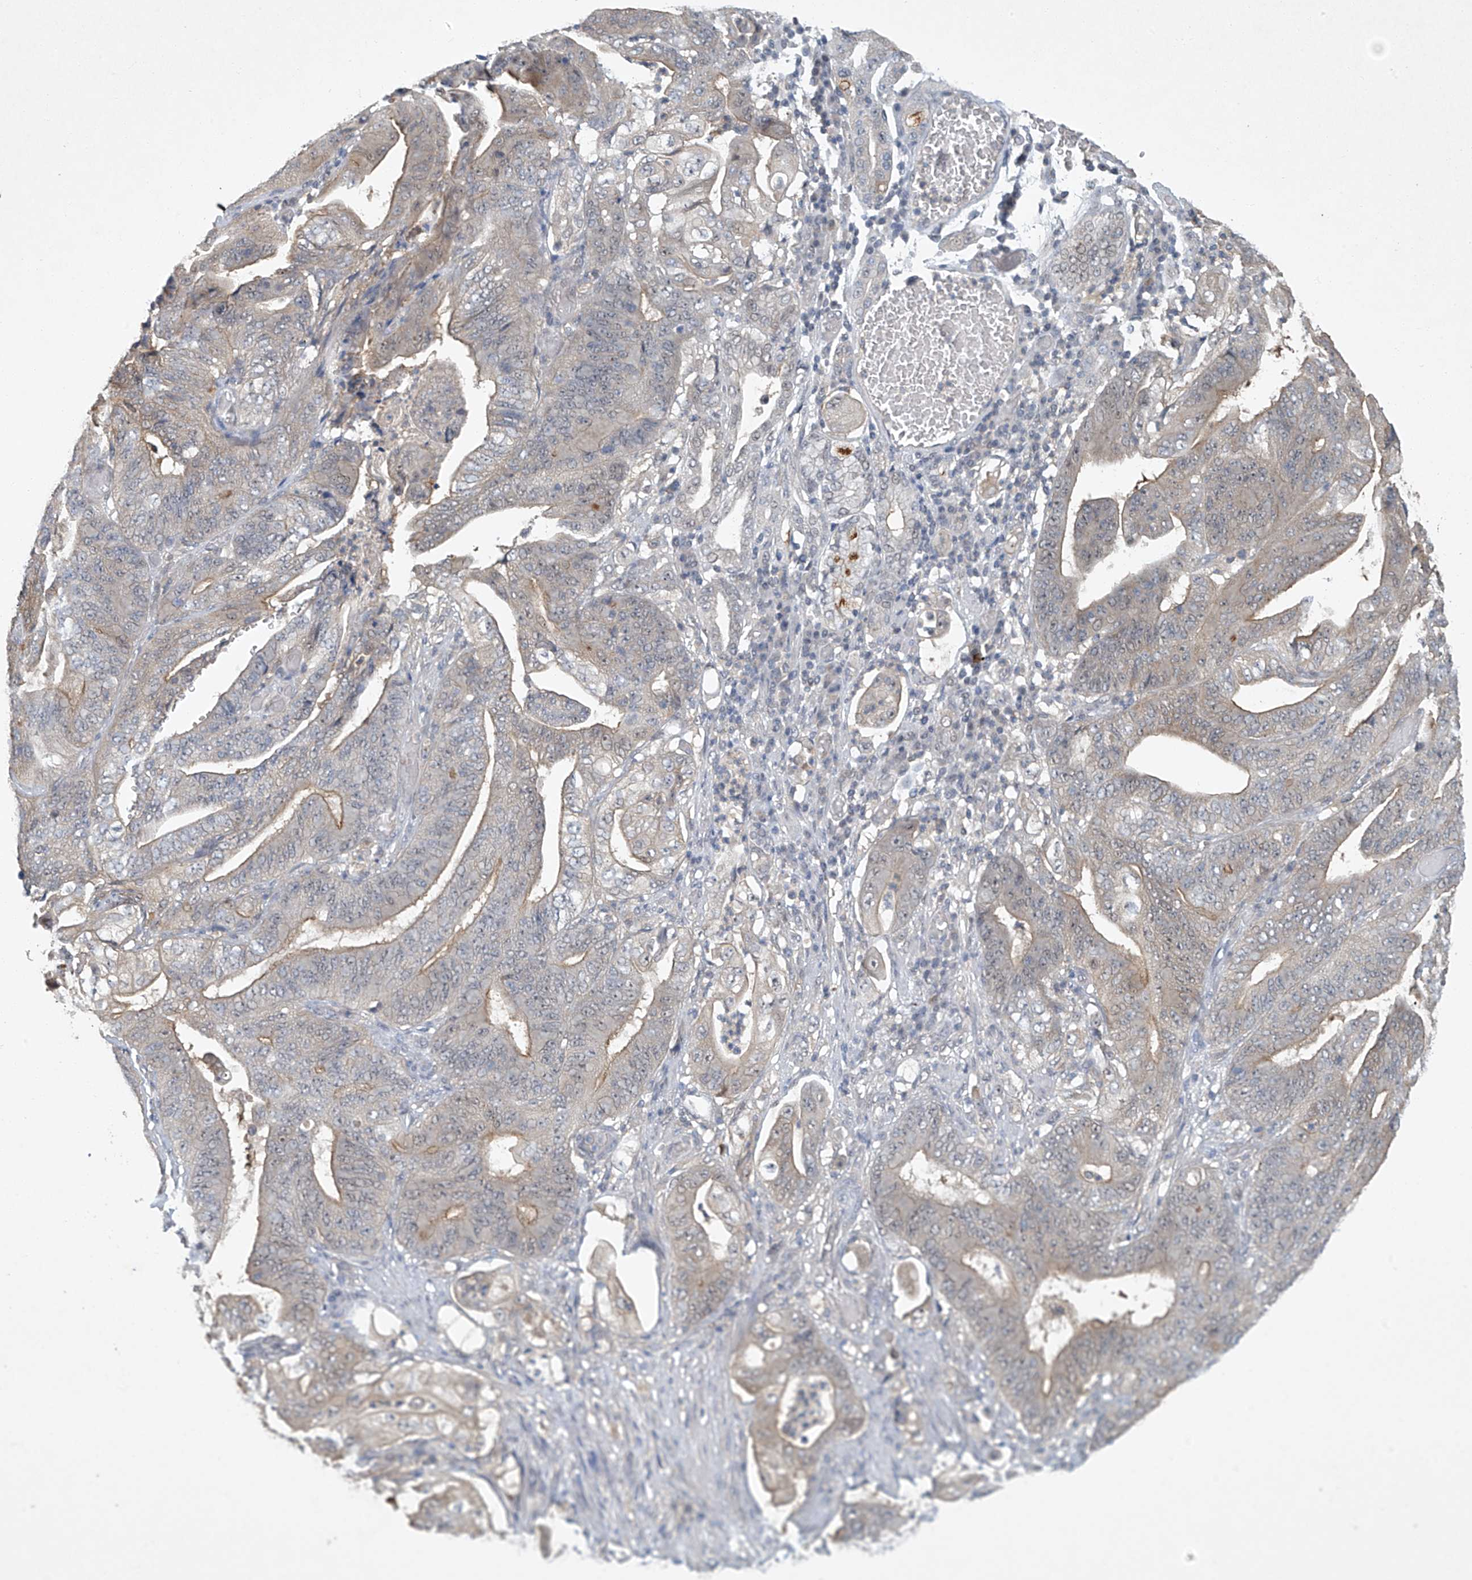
{"staining": {"intensity": "weak", "quantity": "<25%", "location": "cytoplasmic/membranous"}, "tissue": "stomach cancer", "cell_type": "Tumor cells", "image_type": "cancer", "snomed": [{"axis": "morphology", "description": "Adenocarcinoma, NOS"}, {"axis": "topography", "description": "Stomach"}], "caption": "Protein analysis of adenocarcinoma (stomach) shows no significant positivity in tumor cells.", "gene": "TAF8", "patient": {"sex": "female", "age": 73}}